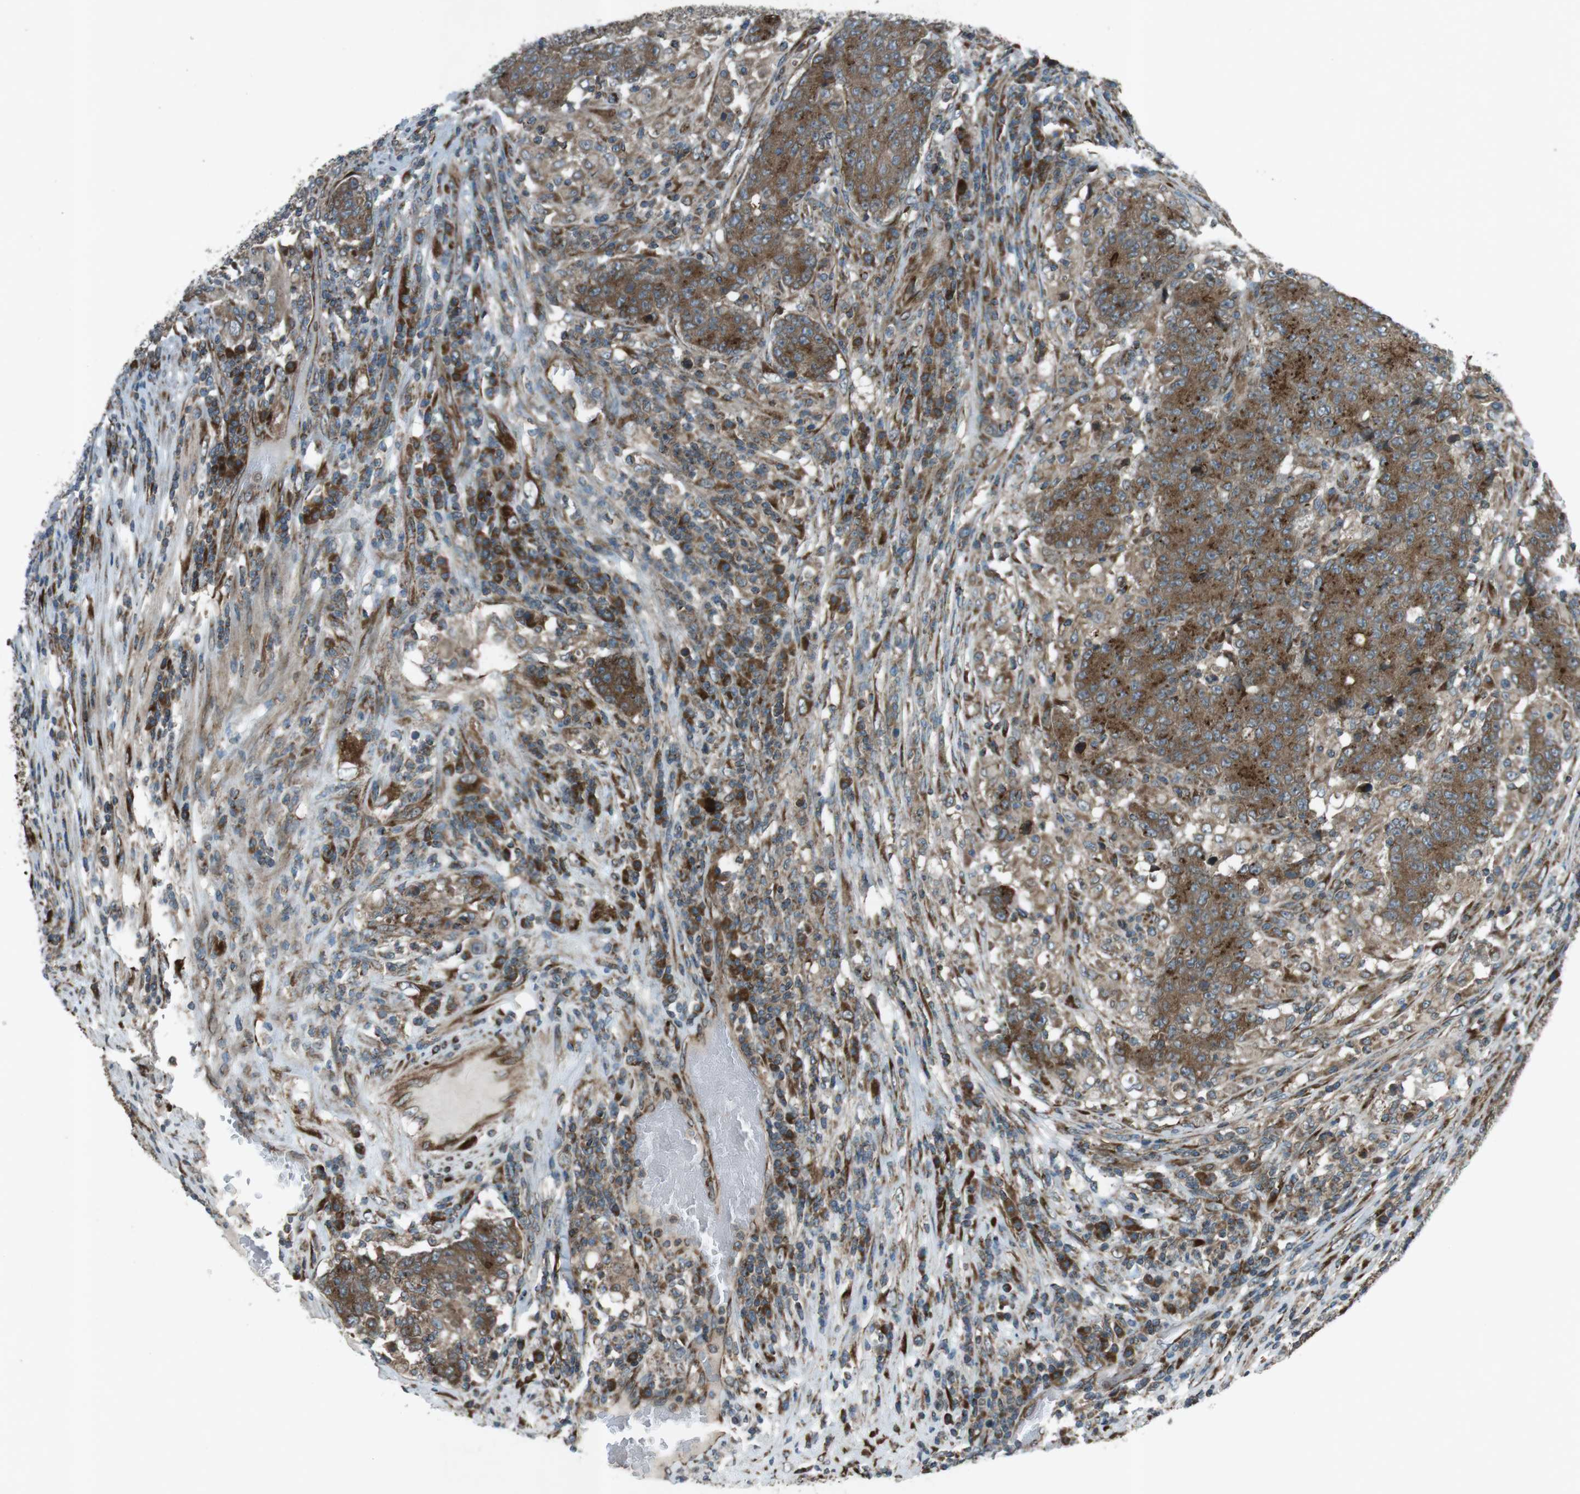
{"staining": {"intensity": "moderate", "quantity": ">75%", "location": "cytoplasmic/membranous"}, "tissue": "colorectal cancer", "cell_type": "Tumor cells", "image_type": "cancer", "snomed": [{"axis": "morphology", "description": "Normal tissue, NOS"}, {"axis": "morphology", "description": "Adenocarcinoma, NOS"}, {"axis": "topography", "description": "Colon"}], "caption": "This image displays colorectal cancer (adenocarcinoma) stained with immunohistochemistry to label a protein in brown. The cytoplasmic/membranous of tumor cells show moderate positivity for the protein. Nuclei are counter-stained blue.", "gene": "SLC41A1", "patient": {"sex": "female", "age": 75}}